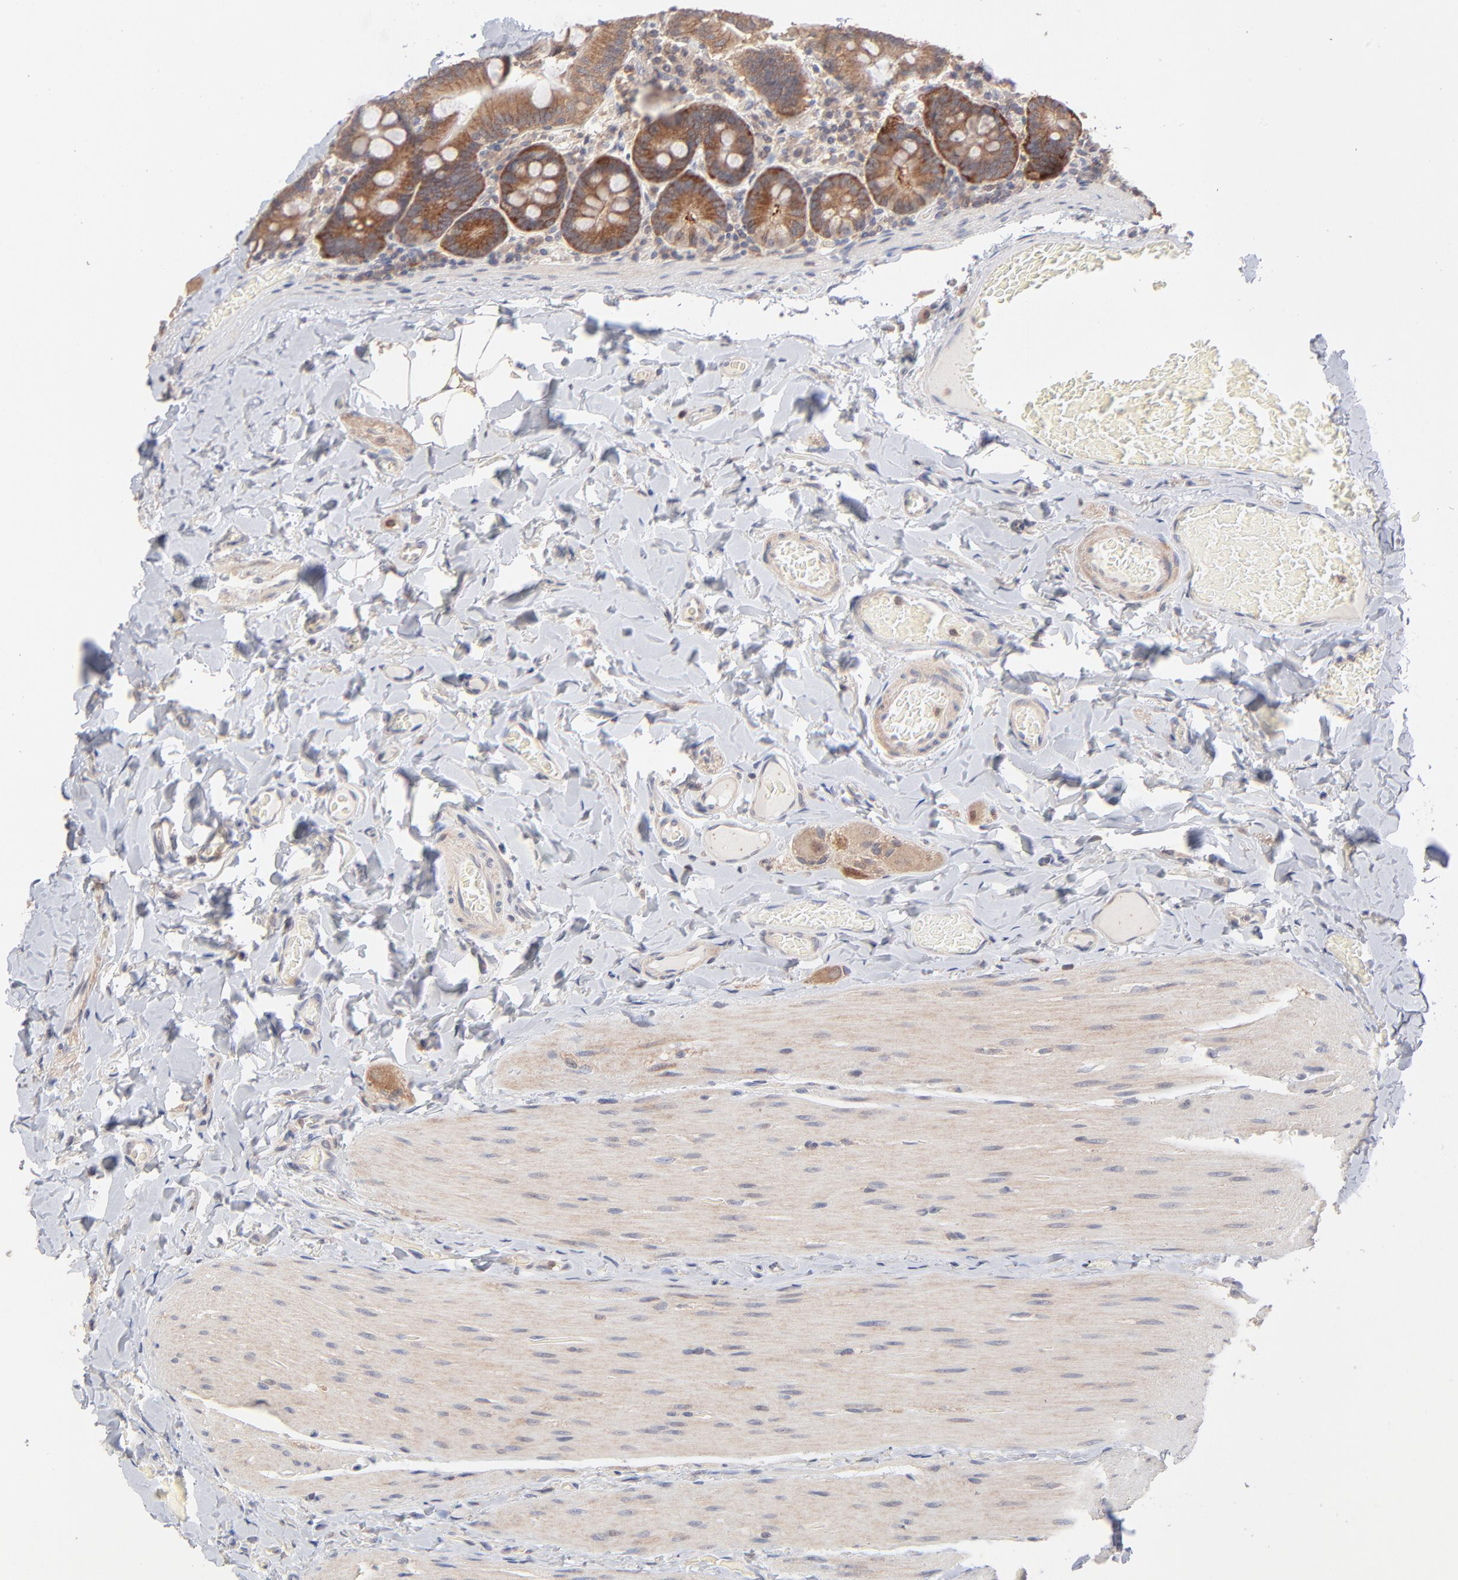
{"staining": {"intensity": "moderate", "quantity": ">75%", "location": "cytoplasmic/membranous"}, "tissue": "duodenum", "cell_type": "Glandular cells", "image_type": "normal", "snomed": [{"axis": "morphology", "description": "Normal tissue, NOS"}, {"axis": "topography", "description": "Duodenum"}], "caption": "Protein expression analysis of unremarkable human duodenum reveals moderate cytoplasmic/membranous staining in about >75% of glandular cells. The staining was performed using DAB to visualize the protein expression in brown, while the nuclei were stained in blue with hematoxylin (Magnification: 20x).", "gene": "IVNS1ABP", "patient": {"sex": "male", "age": 66}}